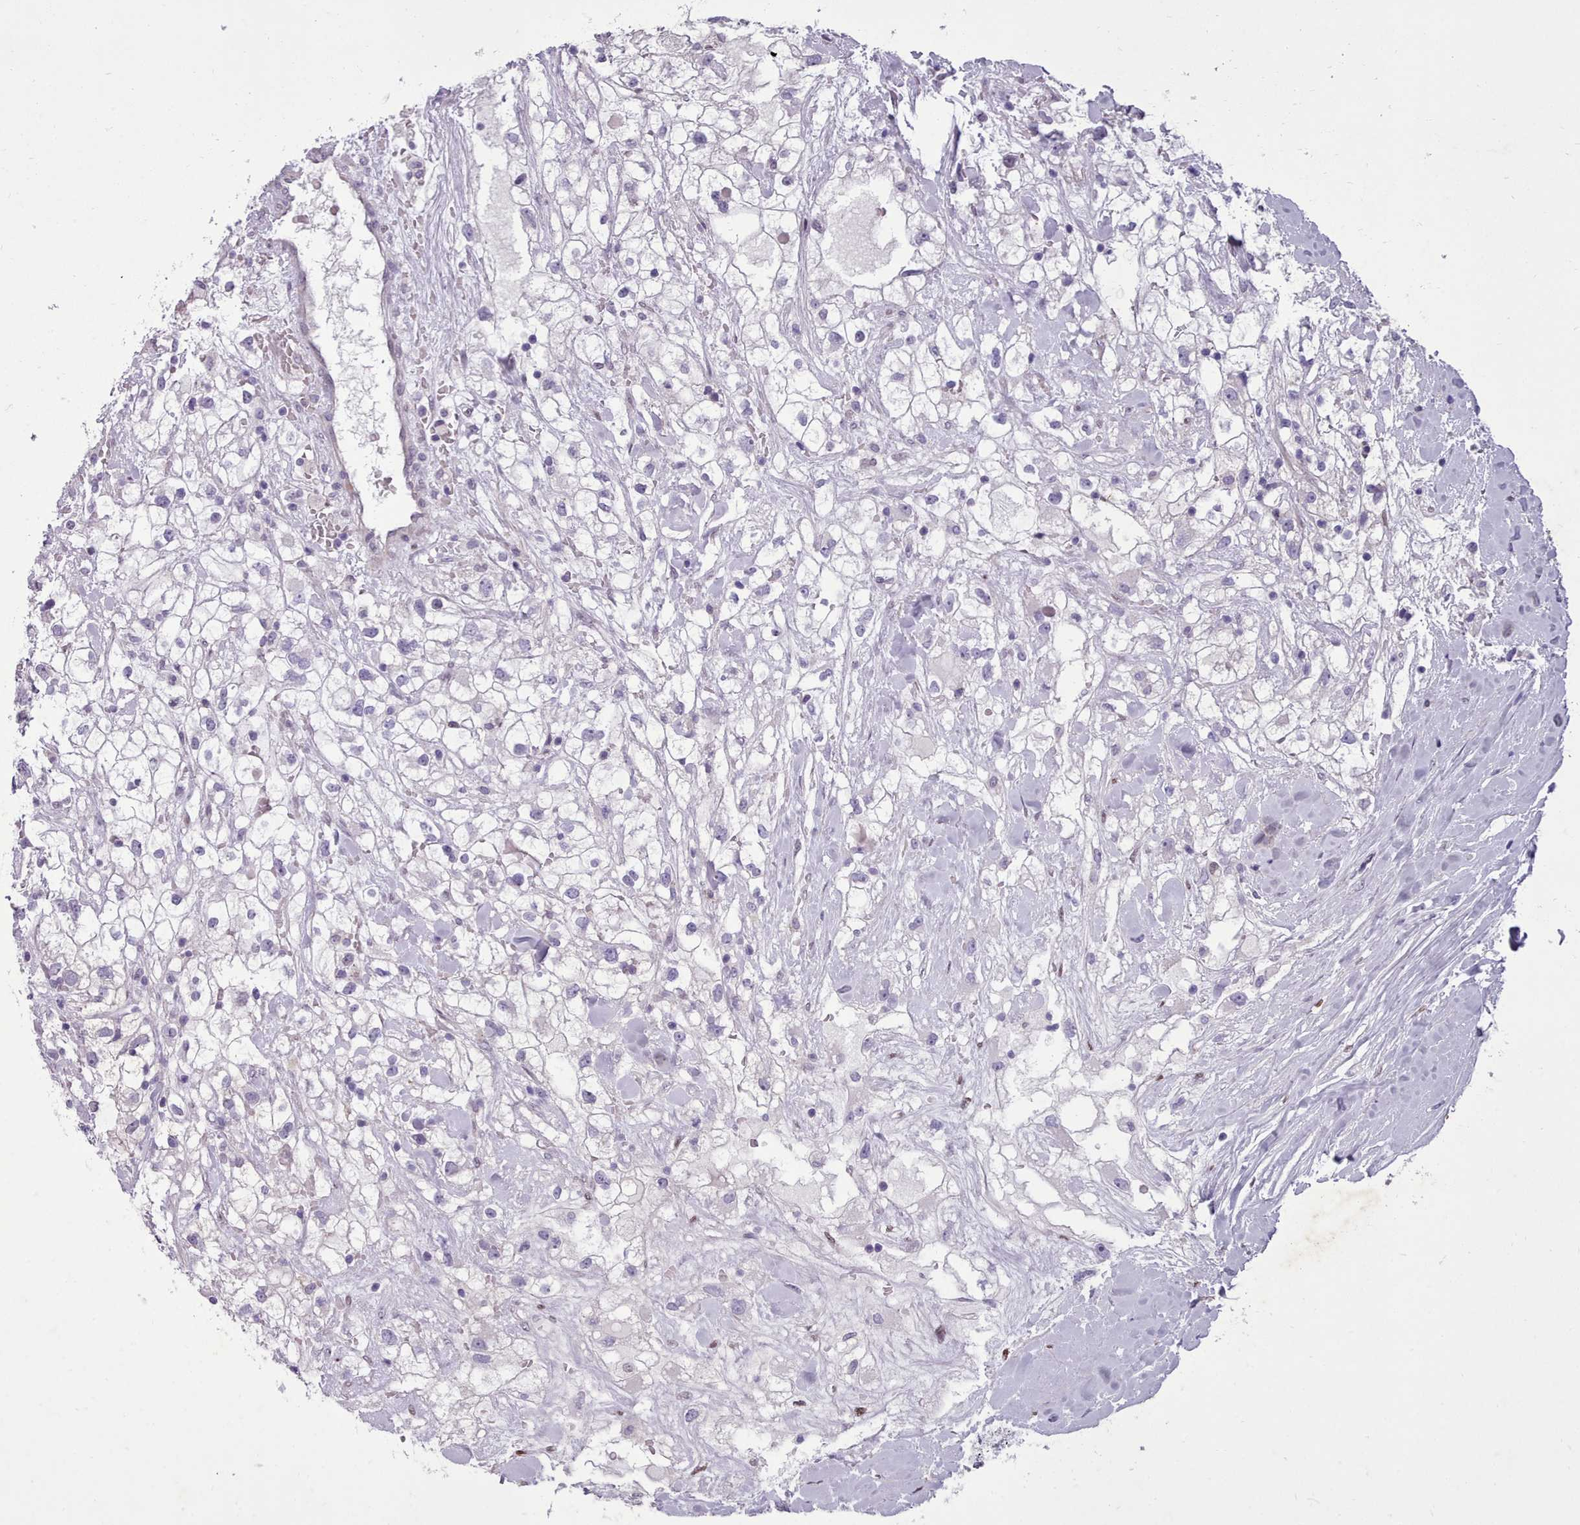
{"staining": {"intensity": "negative", "quantity": "none", "location": "none"}, "tissue": "renal cancer", "cell_type": "Tumor cells", "image_type": "cancer", "snomed": [{"axis": "morphology", "description": "Adenocarcinoma, NOS"}, {"axis": "topography", "description": "Kidney"}], "caption": "Tumor cells are negative for brown protein staining in adenocarcinoma (renal).", "gene": "KCNT2", "patient": {"sex": "male", "age": 59}}